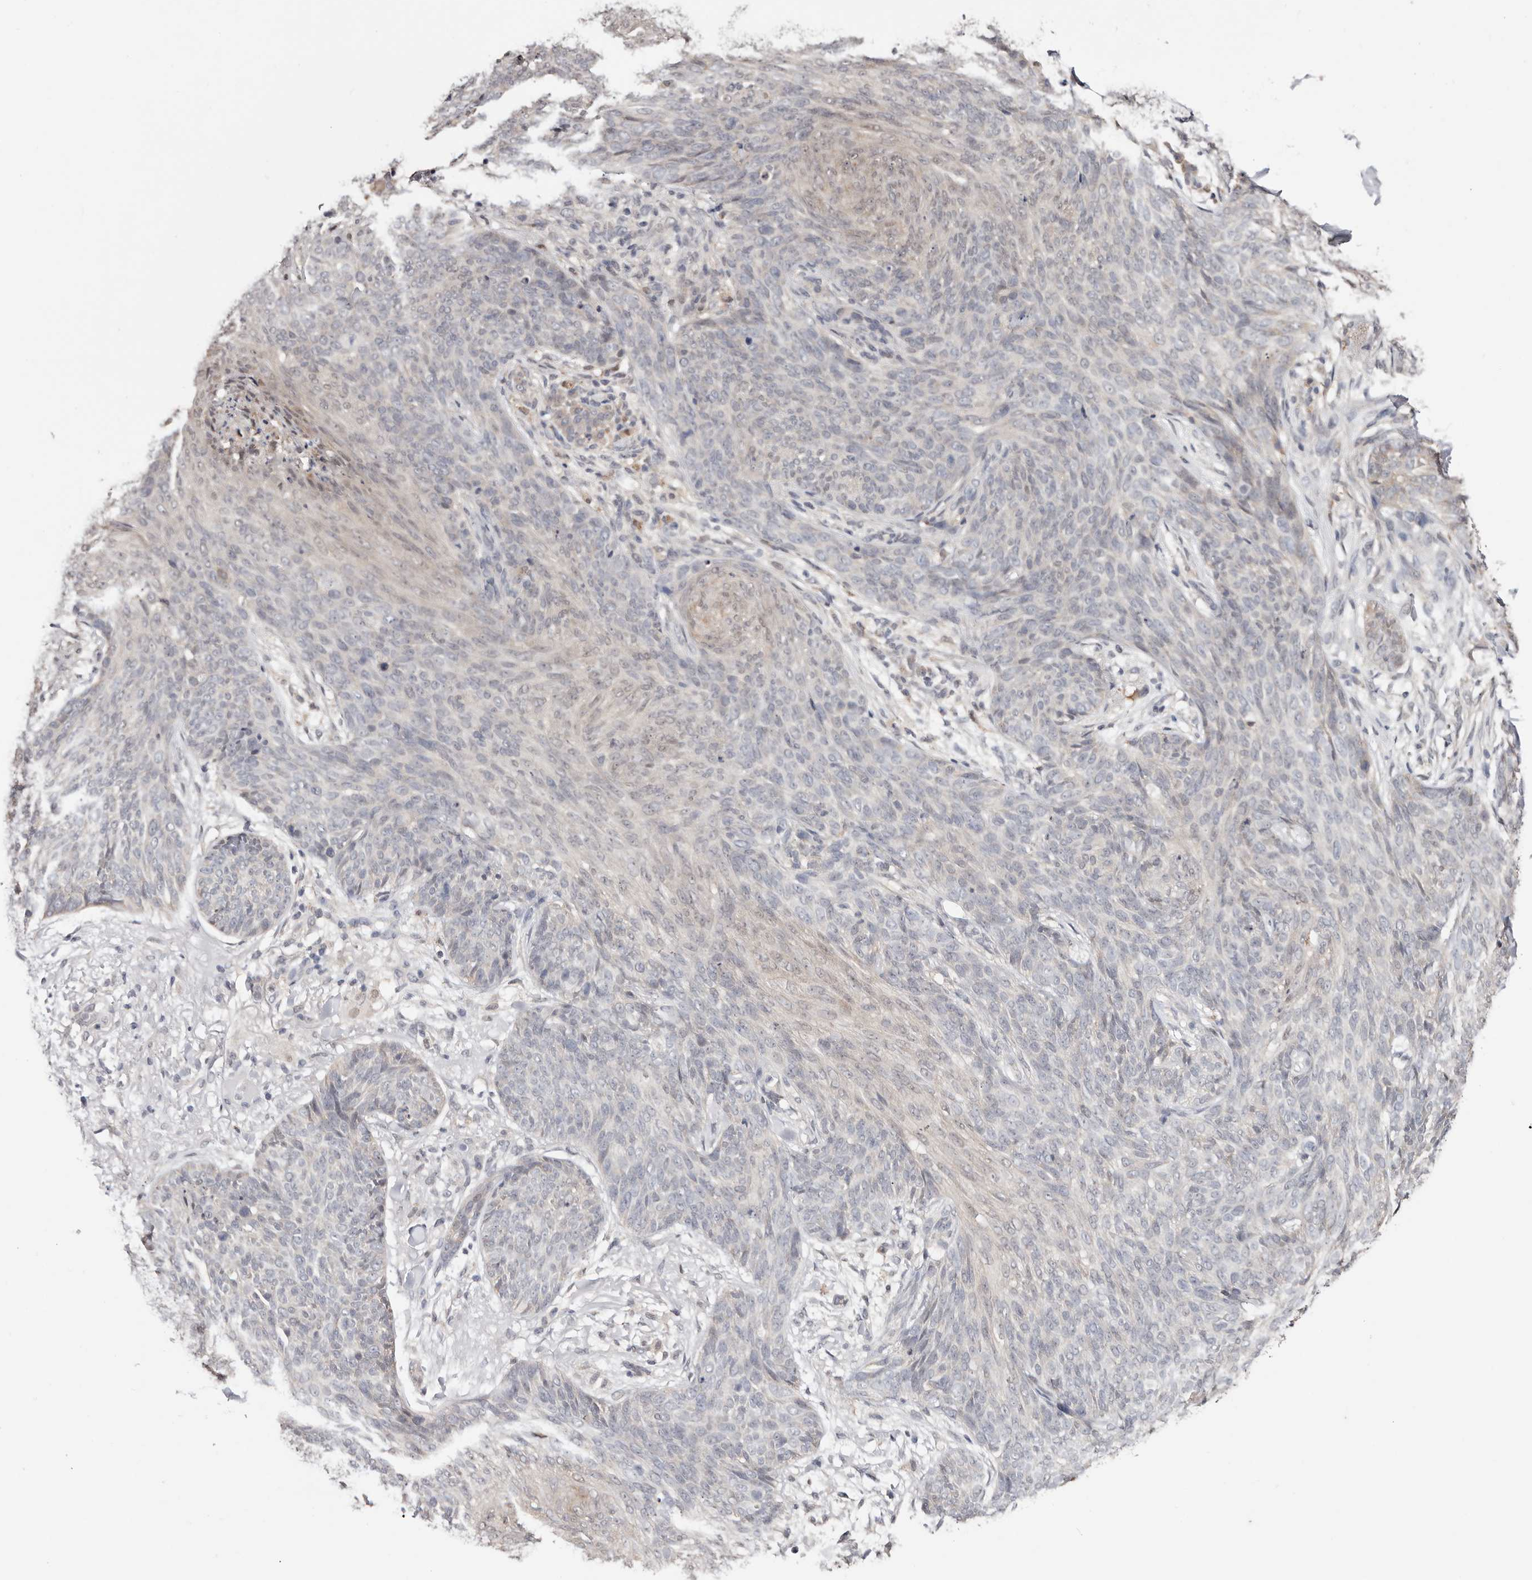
{"staining": {"intensity": "negative", "quantity": "none", "location": "none"}, "tissue": "skin cancer", "cell_type": "Tumor cells", "image_type": "cancer", "snomed": [{"axis": "morphology", "description": "Basal cell carcinoma"}, {"axis": "topography", "description": "Skin"}], "caption": "Photomicrograph shows no protein staining in tumor cells of skin cancer tissue. Nuclei are stained in blue.", "gene": "TYW3", "patient": {"sex": "male", "age": 85}}